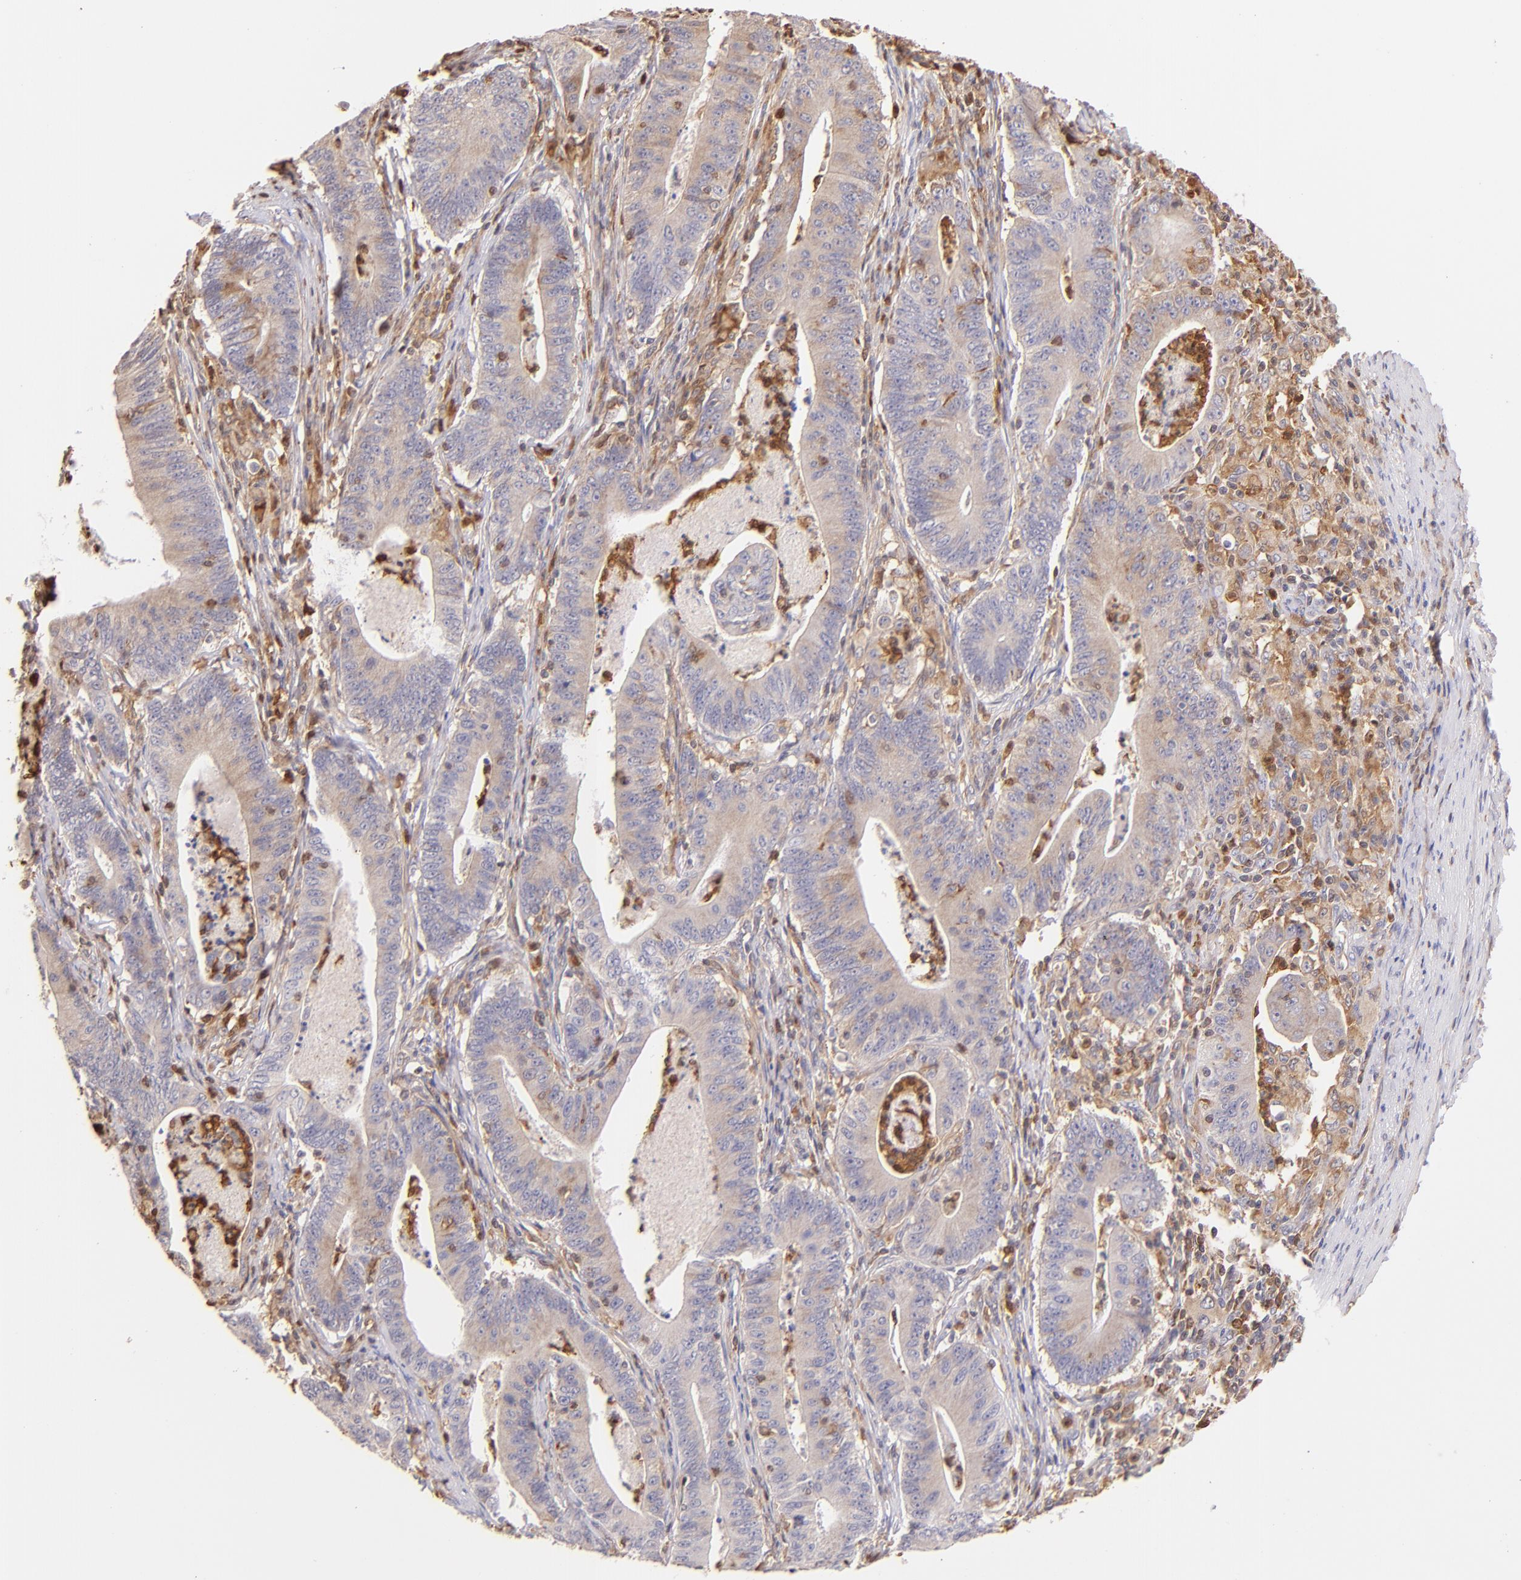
{"staining": {"intensity": "weak", "quantity": ">75%", "location": "cytoplasmic/membranous"}, "tissue": "stomach cancer", "cell_type": "Tumor cells", "image_type": "cancer", "snomed": [{"axis": "morphology", "description": "Adenocarcinoma, NOS"}, {"axis": "topography", "description": "Stomach, lower"}], "caption": "This histopathology image displays IHC staining of human stomach cancer, with low weak cytoplasmic/membranous expression in approximately >75% of tumor cells.", "gene": "BTK", "patient": {"sex": "female", "age": 86}}